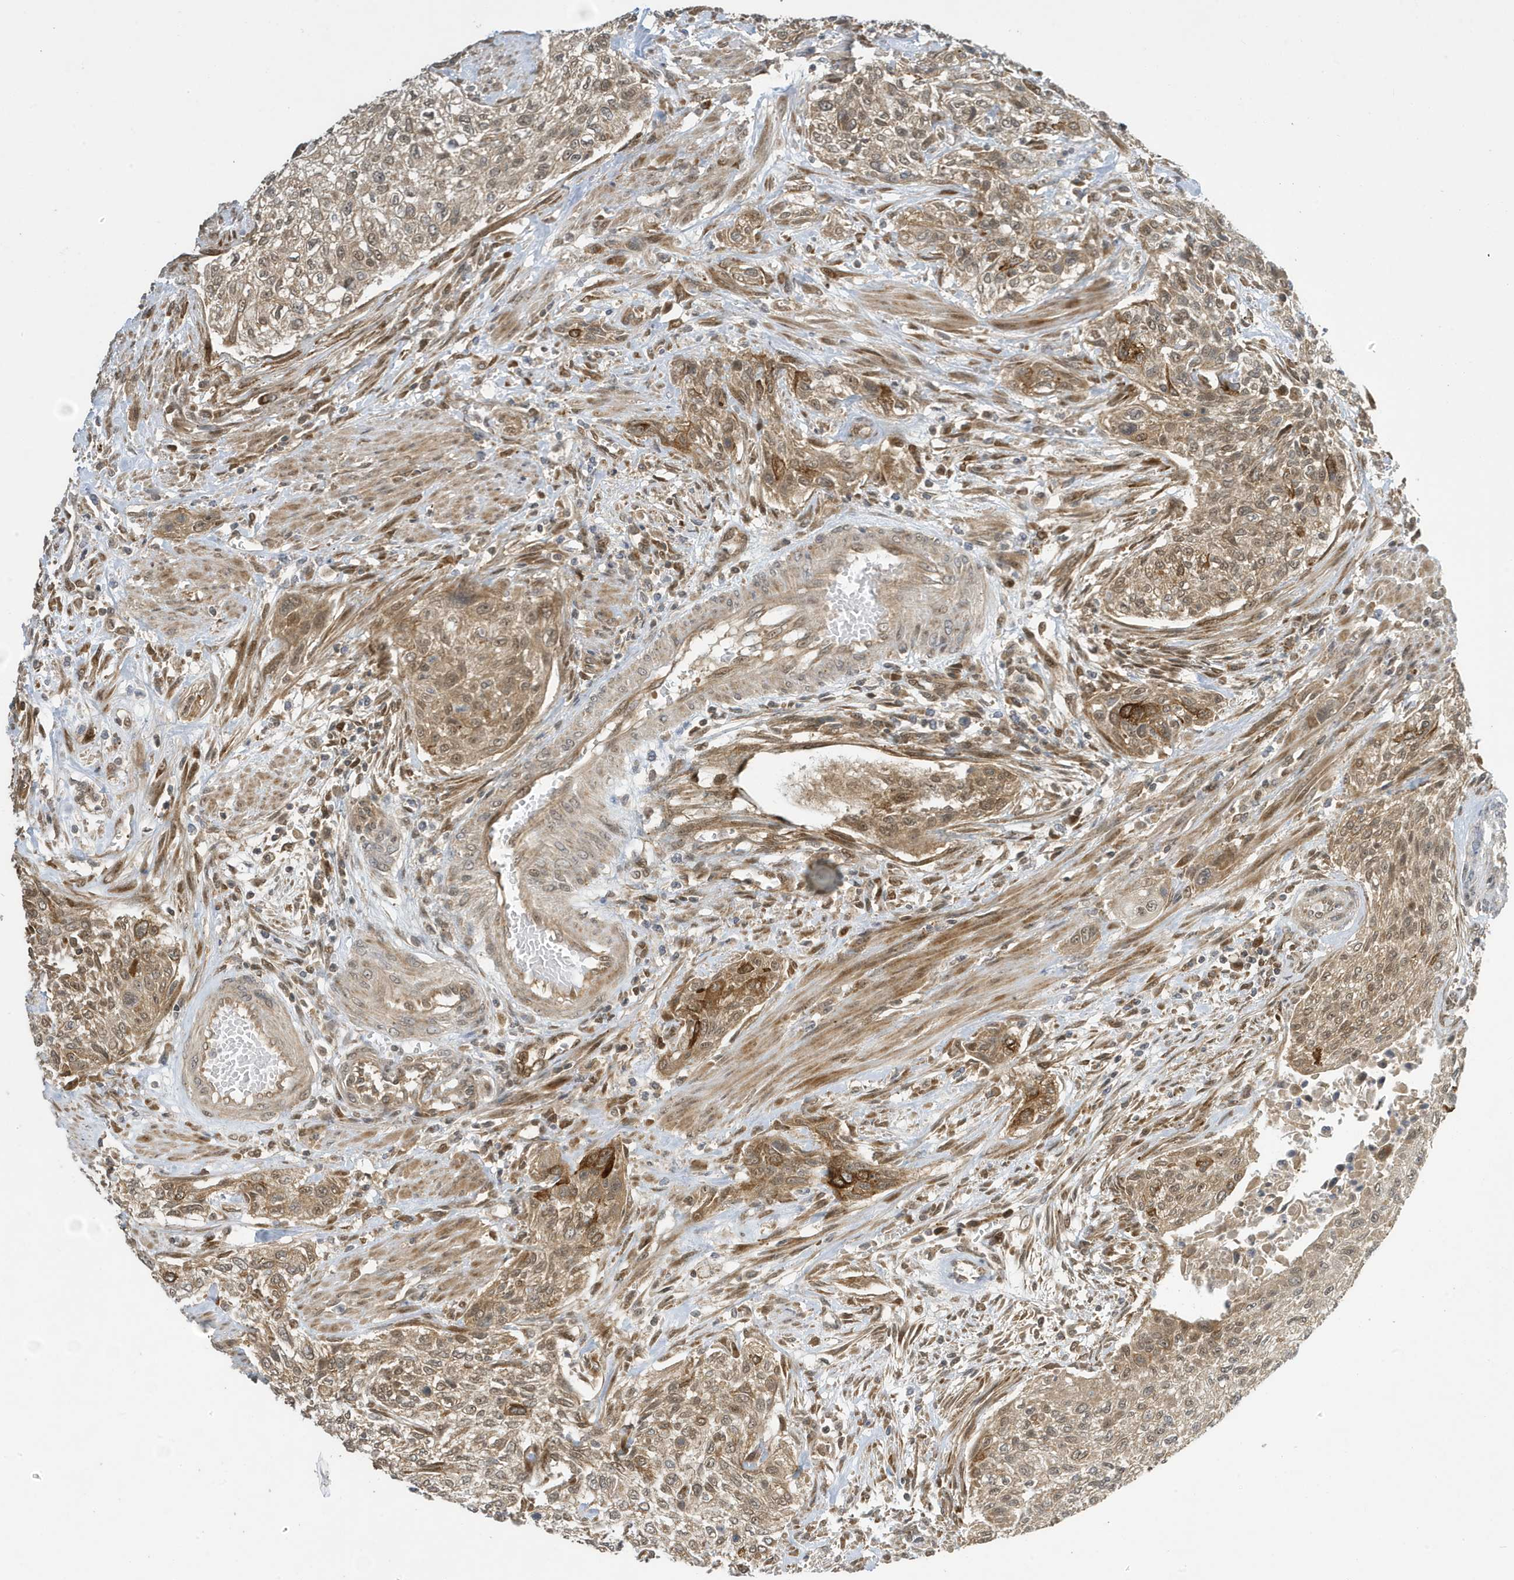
{"staining": {"intensity": "moderate", "quantity": ">75%", "location": "cytoplasmic/membranous,nuclear"}, "tissue": "urothelial cancer", "cell_type": "Tumor cells", "image_type": "cancer", "snomed": [{"axis": "morphology", "description": "Urothelial carcinoma, High grade"}, {"axis": "topography", "description": "Urinary bladder"}], "caption": "Protein positivity by IHC demonstrates moderate cytoplasmic/membranous and nuclear staining in about >75% of tumor cells in high-grade urothelial carcinoma. The staining was performed using DAB (3,3'-diaminobenzidine) to visualize the protein expression in brown, while the nuclei were stained in blue with hematoxylin (Magnification: 20x).", "gene": "NCOA7", "patient": {"sex": "male", "age": 35}}